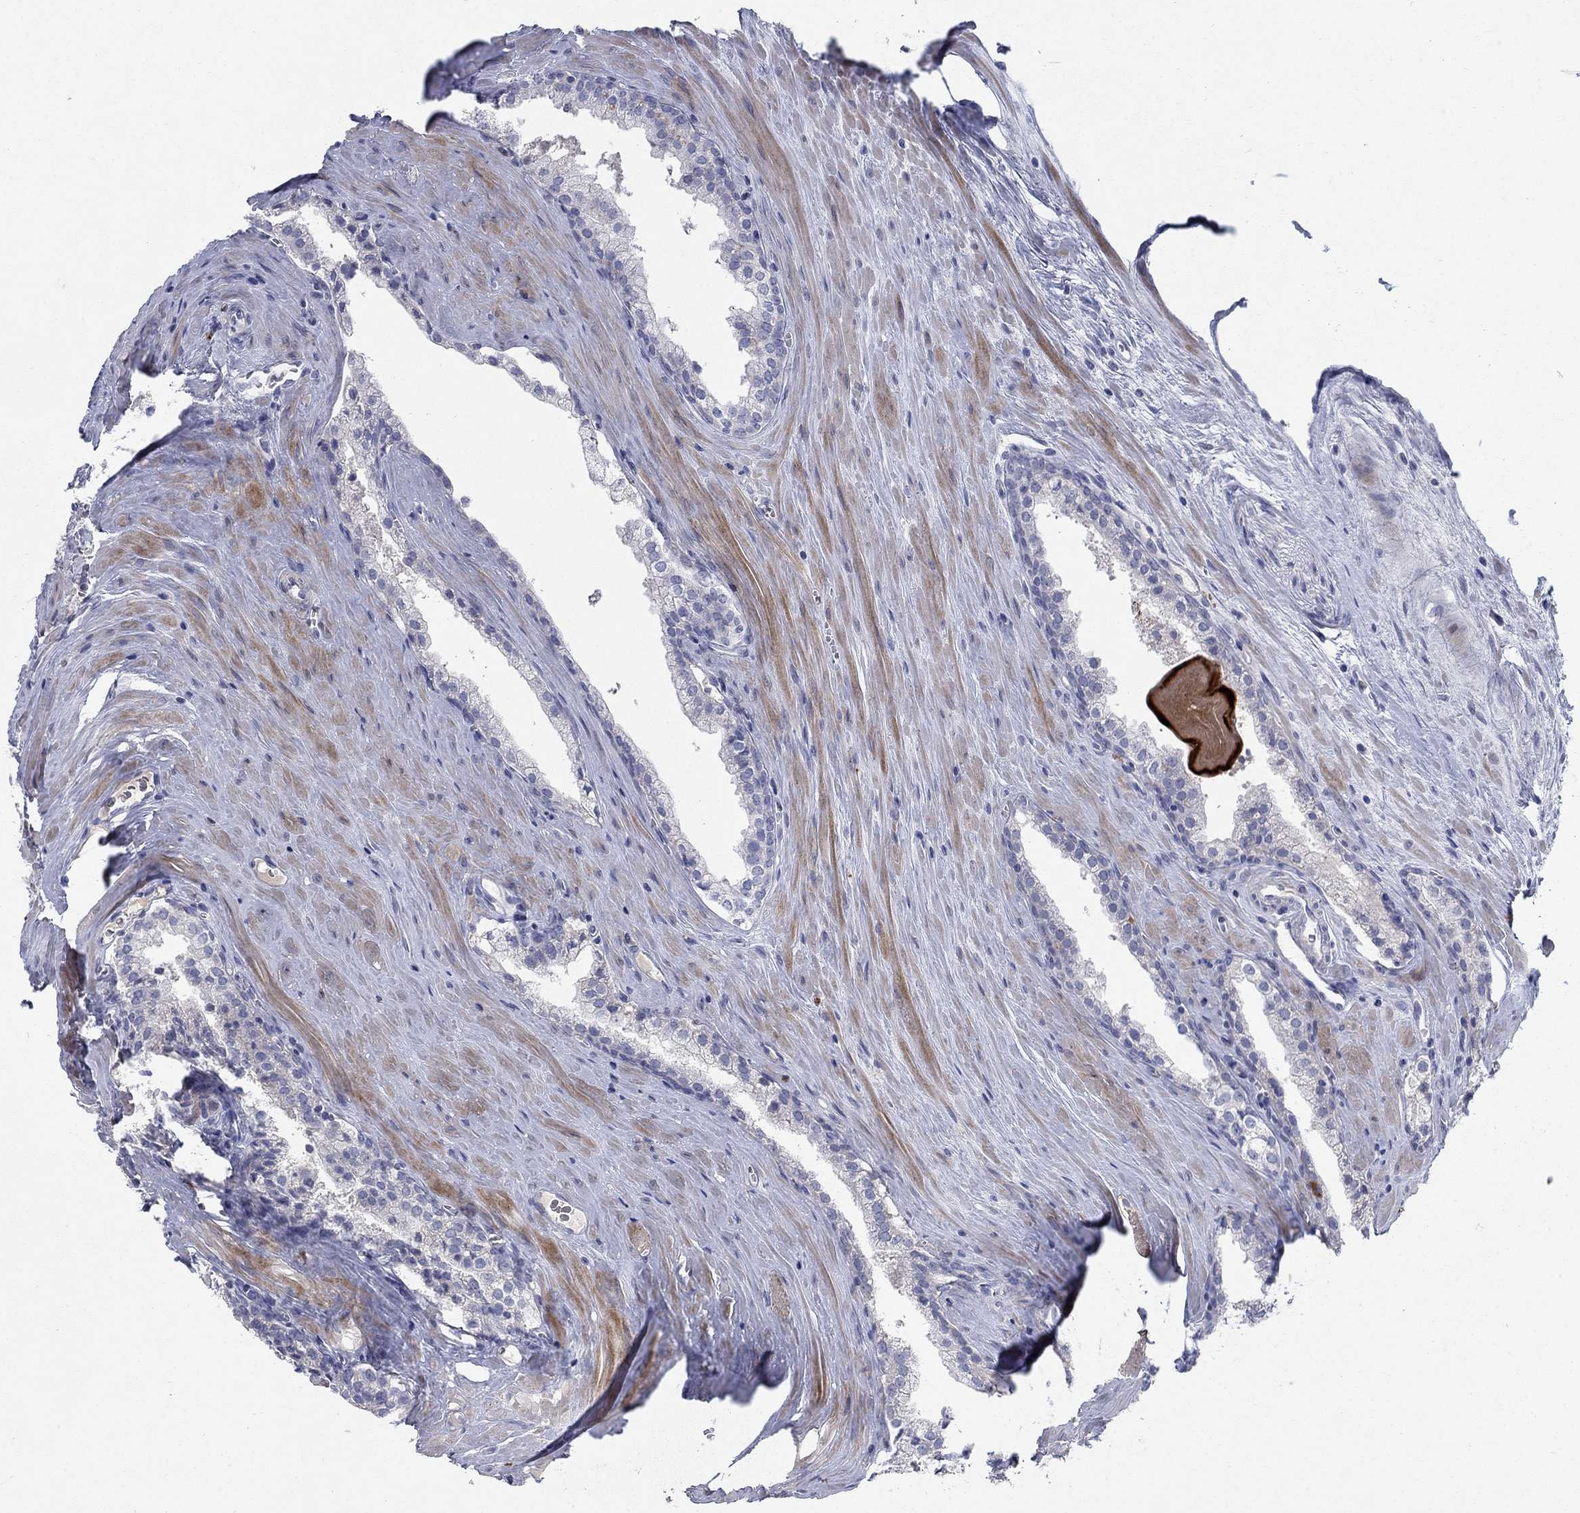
{"staining": {"intensity": "negative", "quantity": "none", "location": "none"}, "tissue": "prostate cancer", "cell_type": "Tumor cells", "image_type": "cancer", "snomed": [{"axis": "morphology", "description": "Adenocarcinoma, NOS"}, {"axis": "topography", "description": "Prostate"}], "caption": "Histopathology image shows no significant protein staining in tumor cells of prostate adenocarcinoma.", "gene": "TMEM249", "patient": {"sex": "male", "age": 72}}